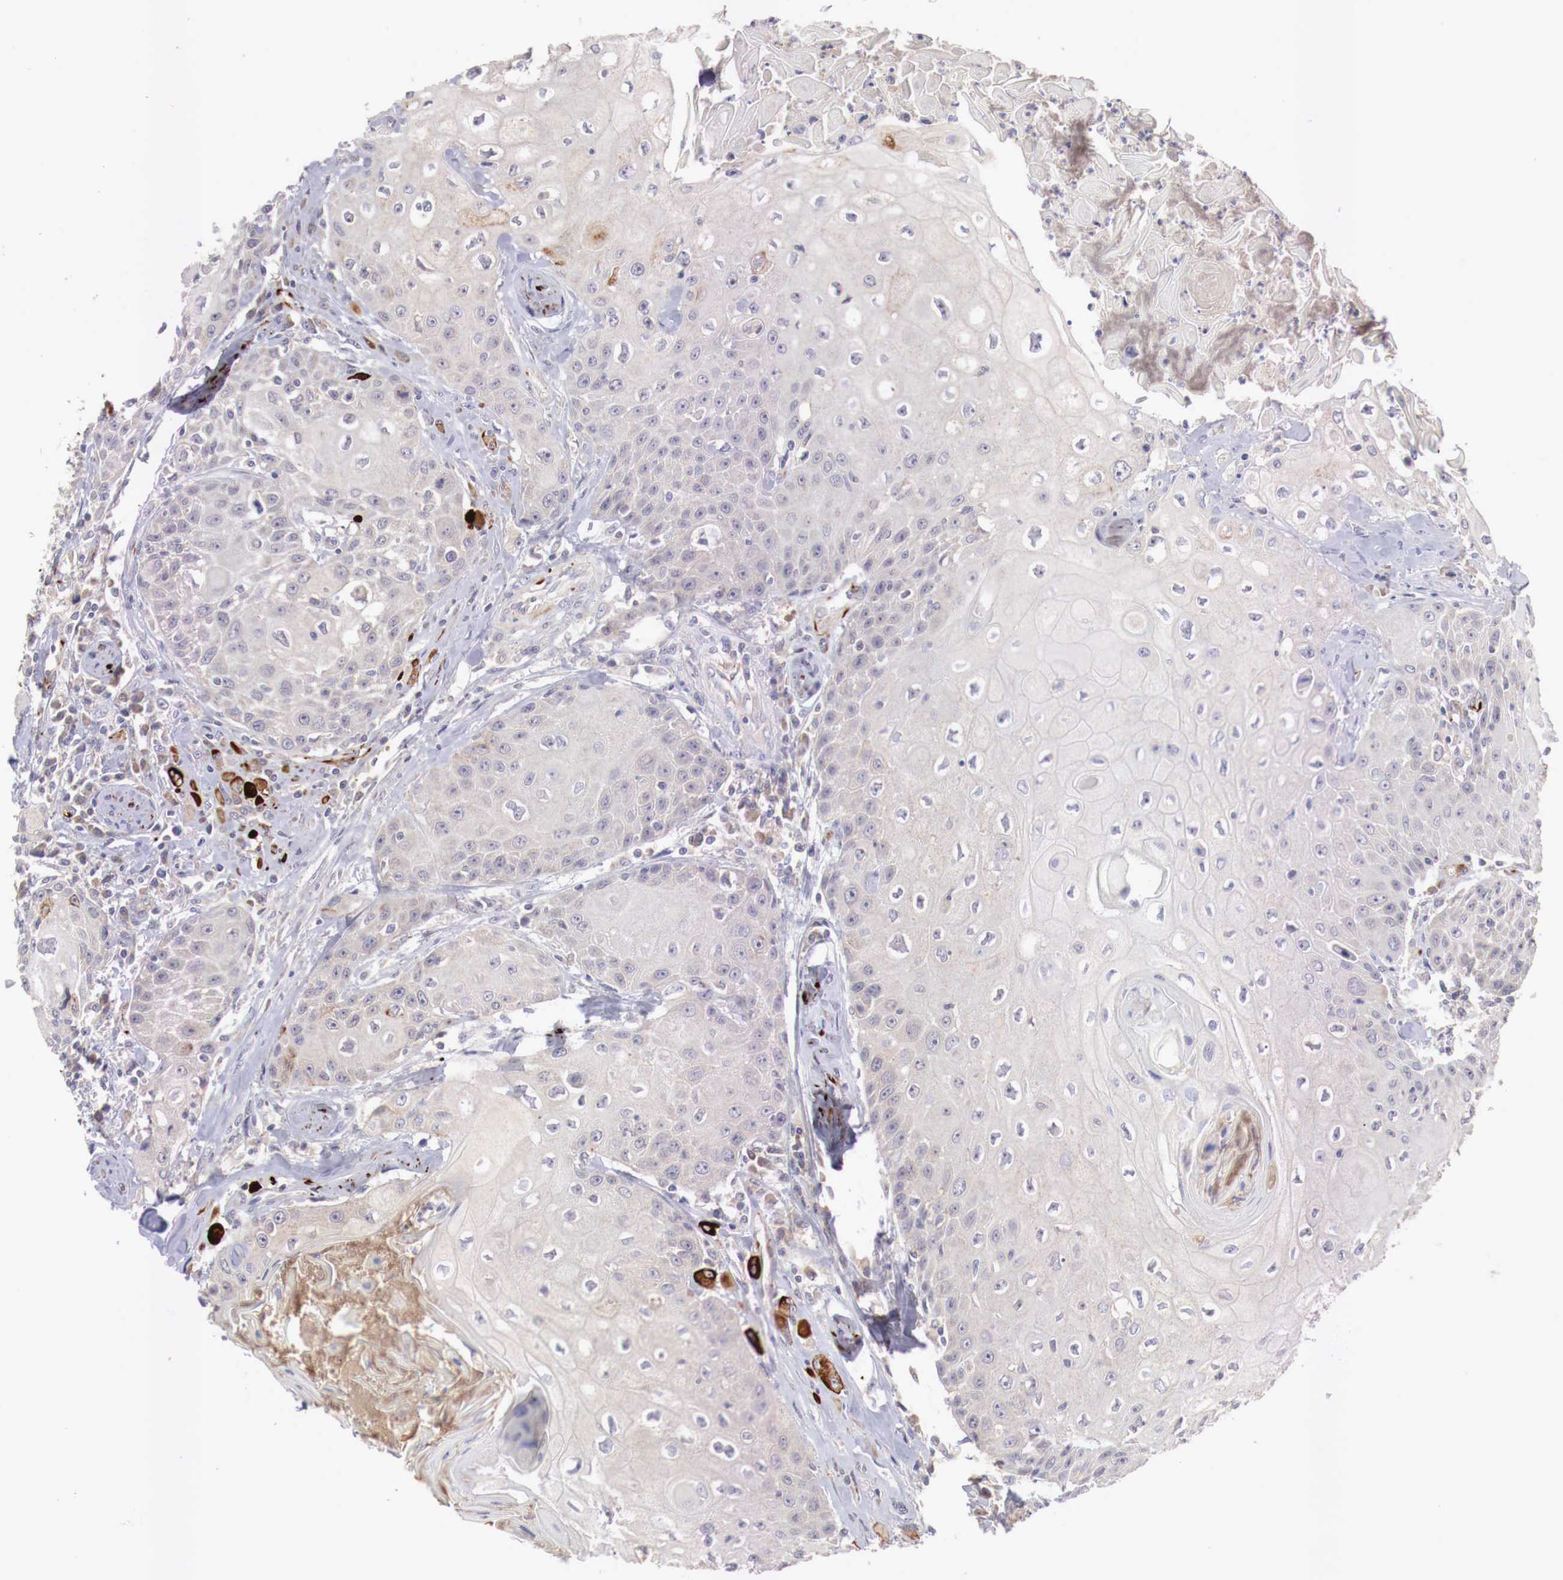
{"staining": {"intensity": "negative", "quantity": "none", "location": "none"}, "tissue": "head and neck cancer", "cell_type": "Tumor cells", "image_type": "cancer", "snomed": [{"axis": "morphology", "description": "Squamous cell carcinoma, NOS"}, {"axis": "topography", "description": "Oral tissue"}, {"axis": "topography", "description": "Head-Neck"}], "caption": "Tumor cells show no significant protein staining in head and neck squamous cell carcinoma.", "gene": "WT1", "patient": {"sex": "female", "age": 82}}